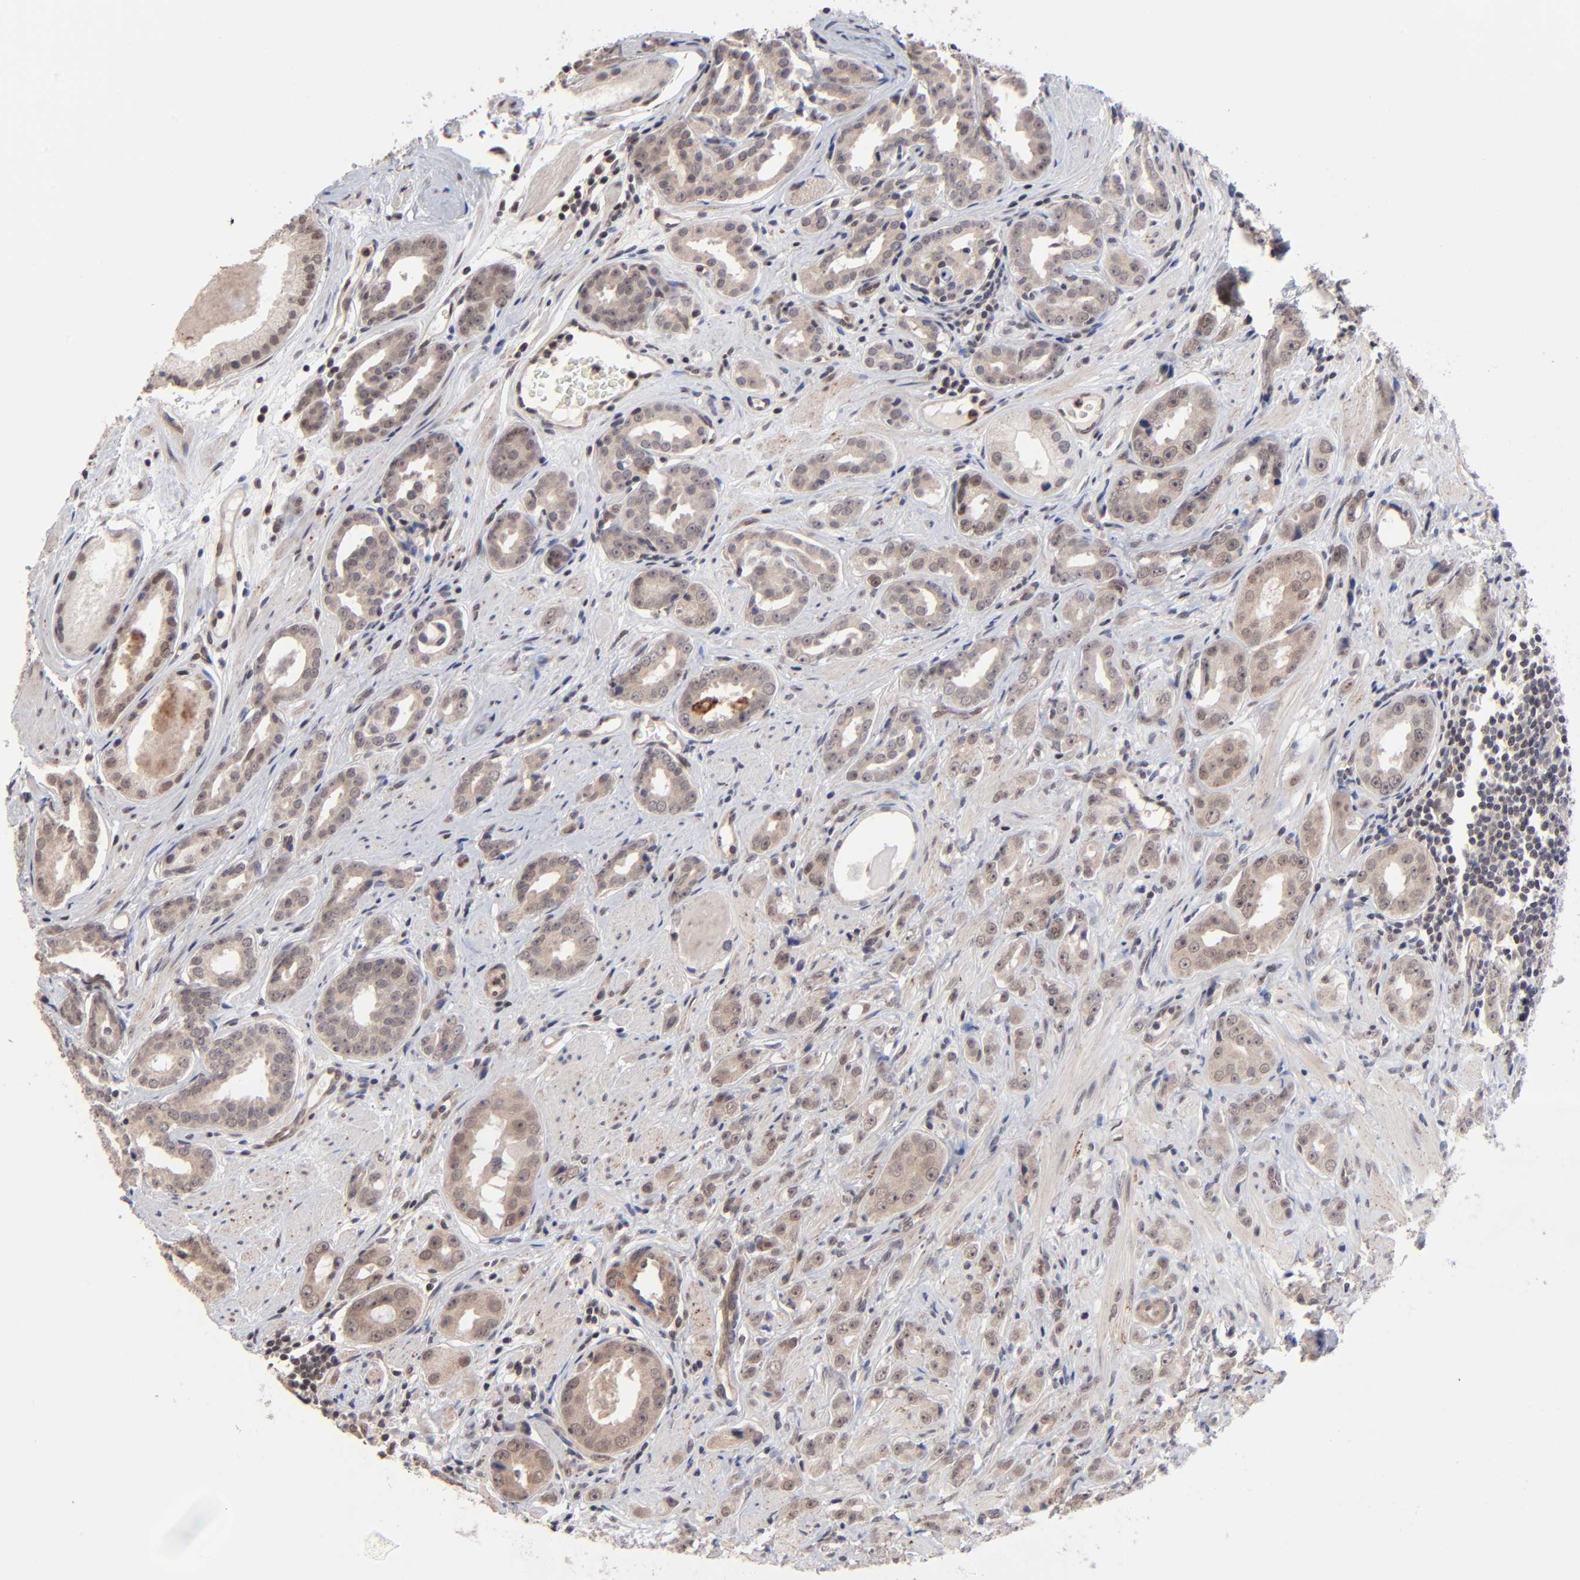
{"staining": {"intensity": "moderate", "quantity": ">75%", "location": "cytoplasmic/membranous"}, "tissue": "prostate cancer", "cell_type": "Tumor cells", "image_type": "cancer", "snomed": [{"axis": "morphology", "description": "Adenocarcinoma, Medium grade"}, {"axis": "topography", "description": "Prostate"}], "caption": "The micrograph shows immunohistochemical staining of prostate cancer (medium-grade adenocarcinoma). There is moderate cytoplasmic/membranous positivity is appreciated in approximately >75% of tumor cells. Using DAB (brown) and hematoxylin (blue) stains, captured at high magnification using brightfield microscopy.", "gene": "ZNF419", "patient": {"sex": "male", "age": 53}}